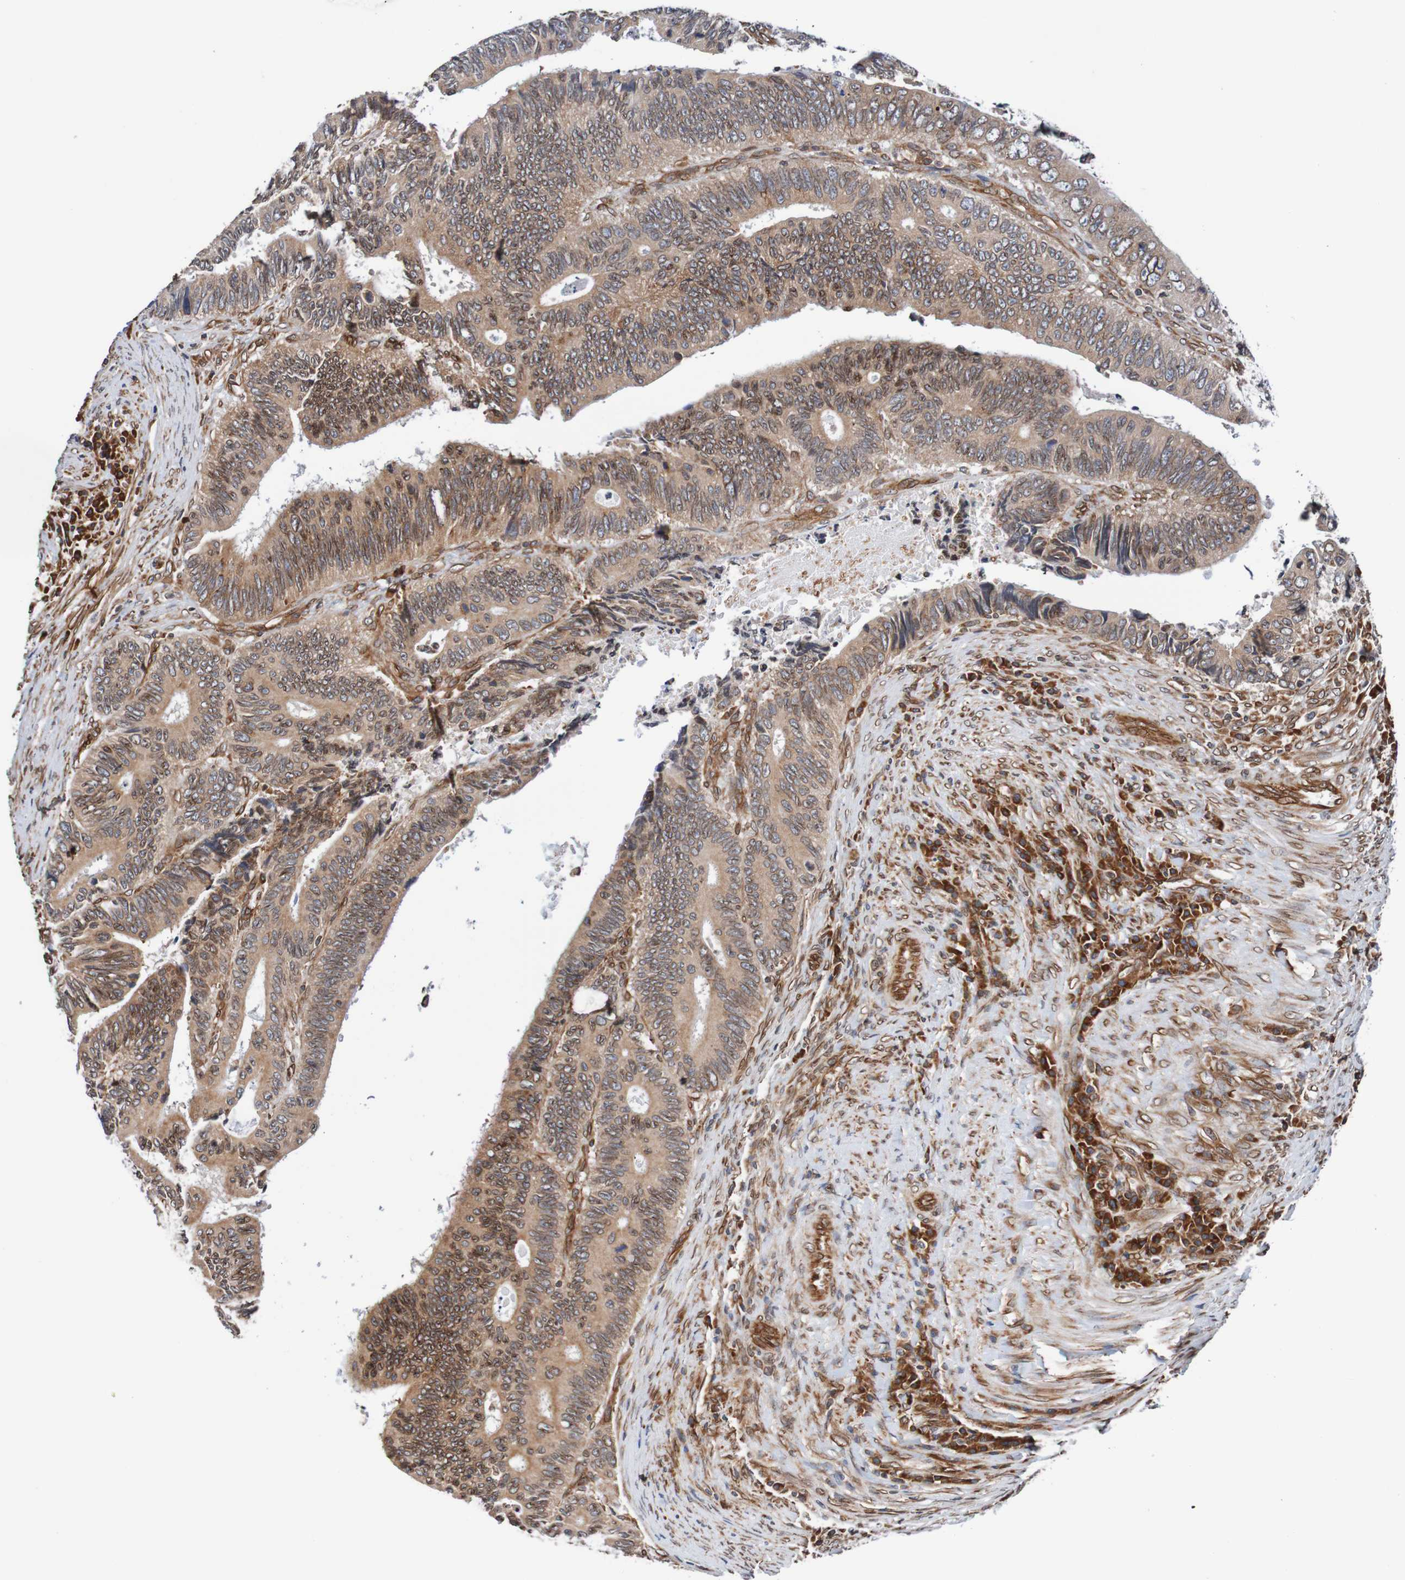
{"staining": {"intensity": "moderate", "quantity": ">75%", "location": "cytoplasmic/membranous,nuclear"}, "tissue": "colorectal cancer", "cell_type": "Tumor cells", "image_type": "cancer", "snomed": [{"axis": "morphology", "description": "Inflammation, NOS"}, {"axis": "morphology", "description": "Adenocarcinoma, NOS"}, {"axis": "topography", "description": "Colon"}], "caption": "Immunohistochemical staining of human adenocarcinoma (colorectal) displays medium levels of moderate cytoplasmic/membranous and nuclear protein staining in about >75% of tumor cells.", "gene": "TMEM109", "patient": {"sex": "male", "age": 72}}